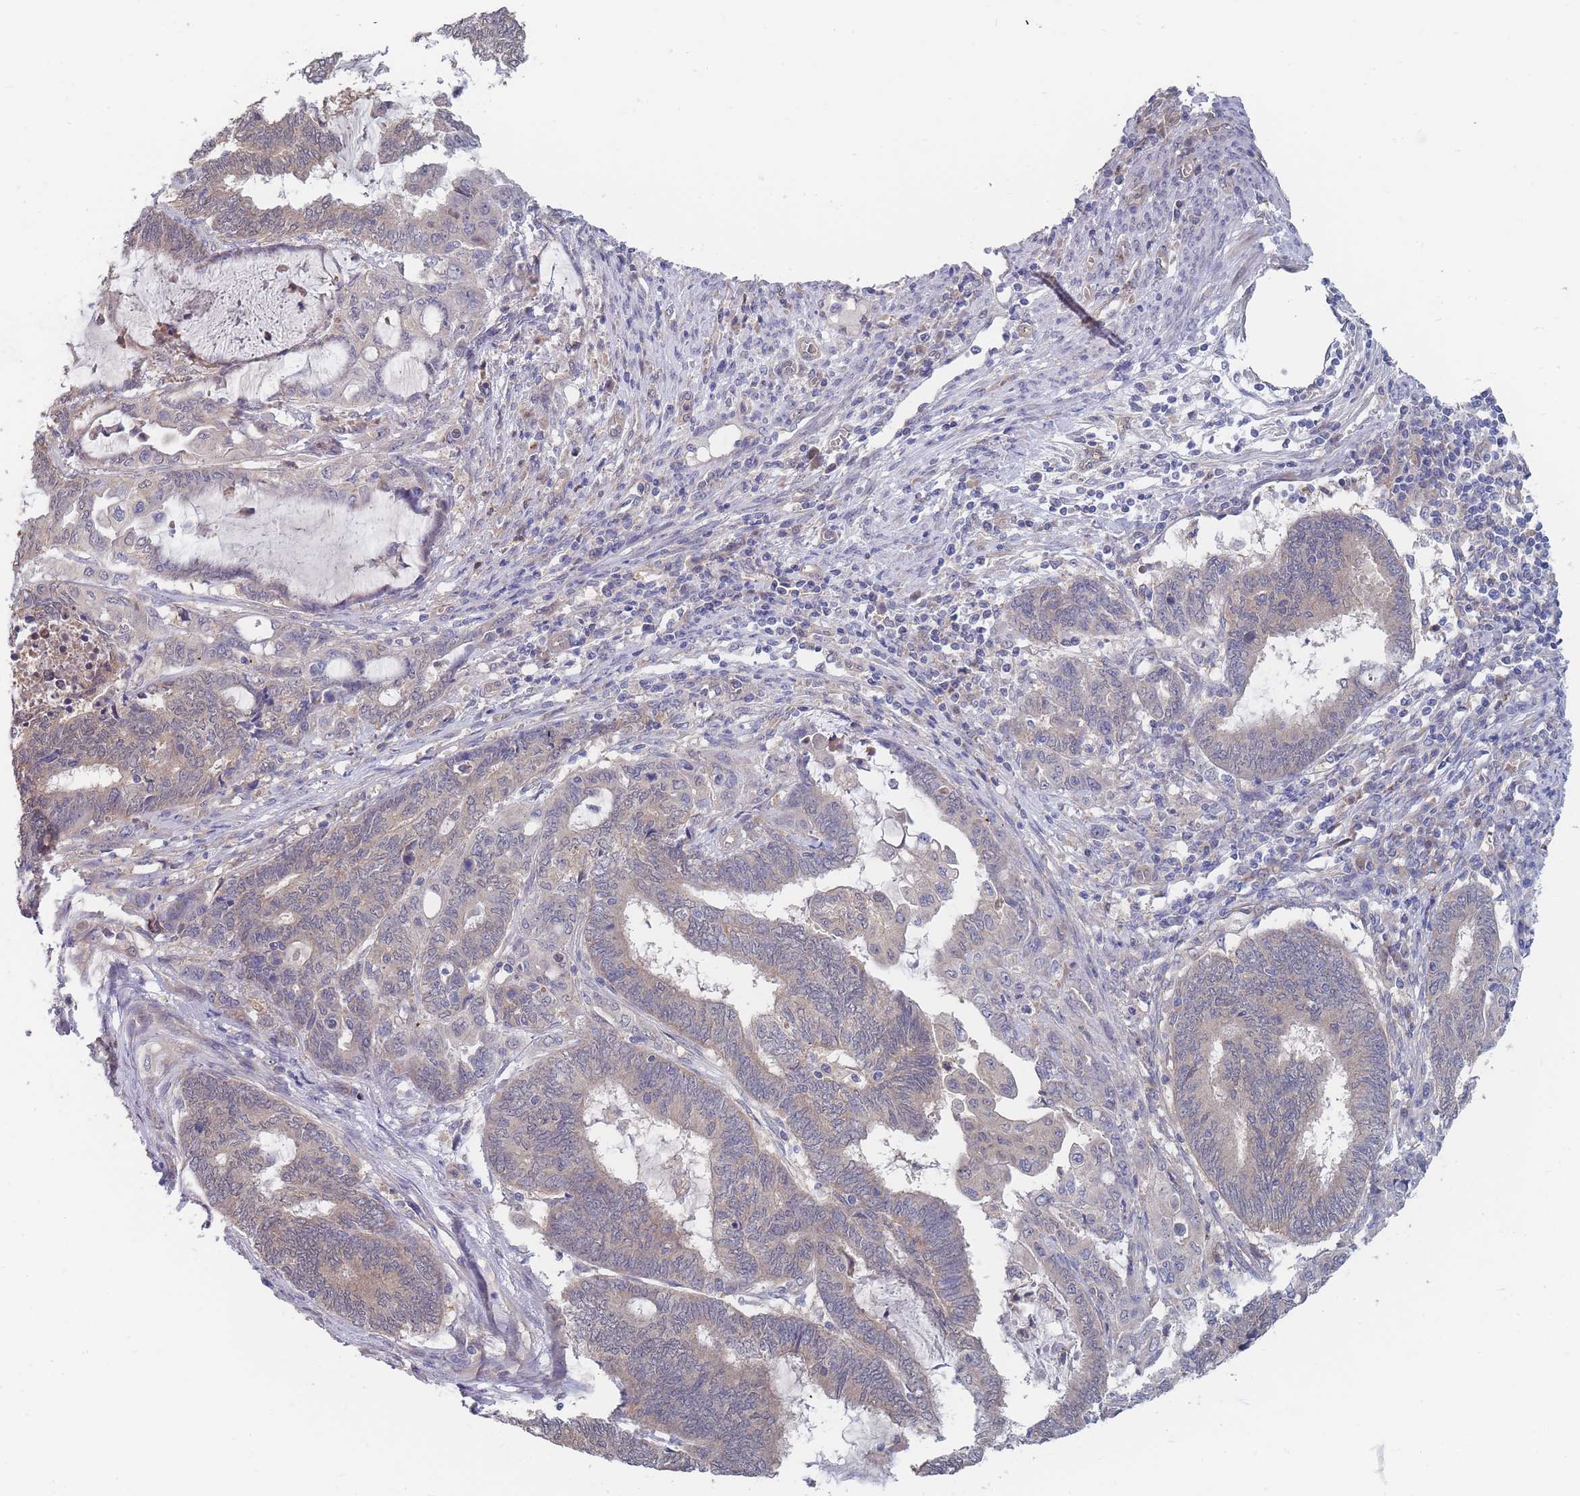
{"staining": {"intensity": "weak", "quantity": "25%-75%", "location": "cytoplasmic/membranous"}, "tissue": "endometrial cancer", "cell_type": "Tumor cells", "image_type": "cancer", "snomed": [{"axis": "morphology", "description": "Adenocarcinoma, NOS"}, {"axis": "topography", "description": "Uterus"}, {"axis": "topography", "description": "Endometrium"}], "caption": "A brown stain labels weak cytoplasmic/membranous positivity of a protein in human endometrial cancer (adenocarcinoma) tumor cells. (Brightfield microscopy of DAB IHC at high magnification).", "gene": "NUB1", "patient": {"sex": "female", "age": 70}}